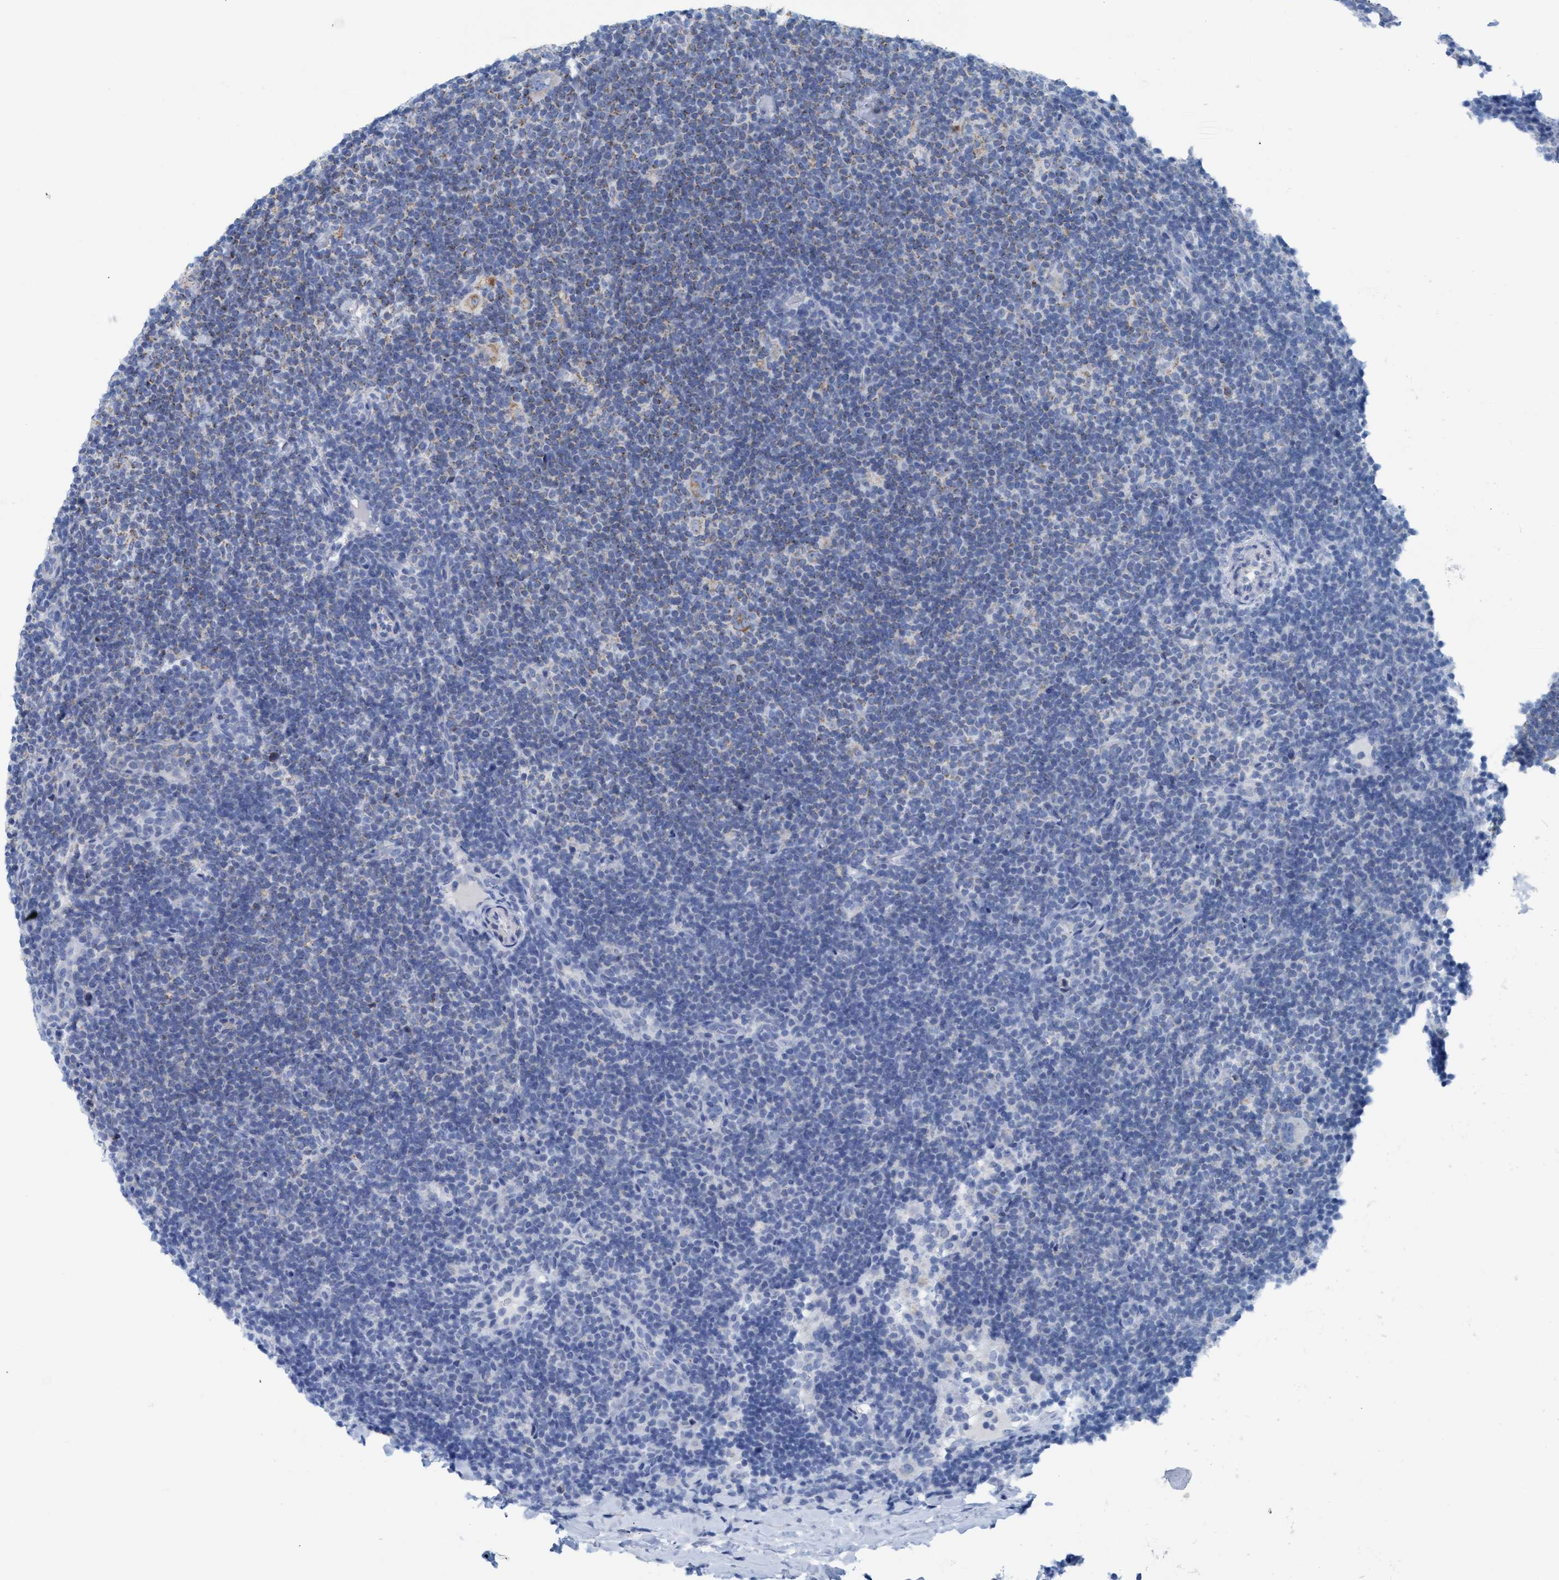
{"staining": {"intensity": "negative", "quantity": "none", "location": "none"}, "tissue": "lymphoma", "cell_type": "Tumor cells", "image_type": "cancer", "snomed": [{"axis": "morphology", "description": "Hodgkin's disease, NOS"}, {"axis": "topography", "description": "Lymph node"}], "caption": "IHC of human lymphoma reveals no staining in tumor cells. (DAB (3,3'-diaminobenzidine) immunohistochemistry, high magnification).", "gene": "GGA3", "patient": {"sex": "female", "age": 57}}